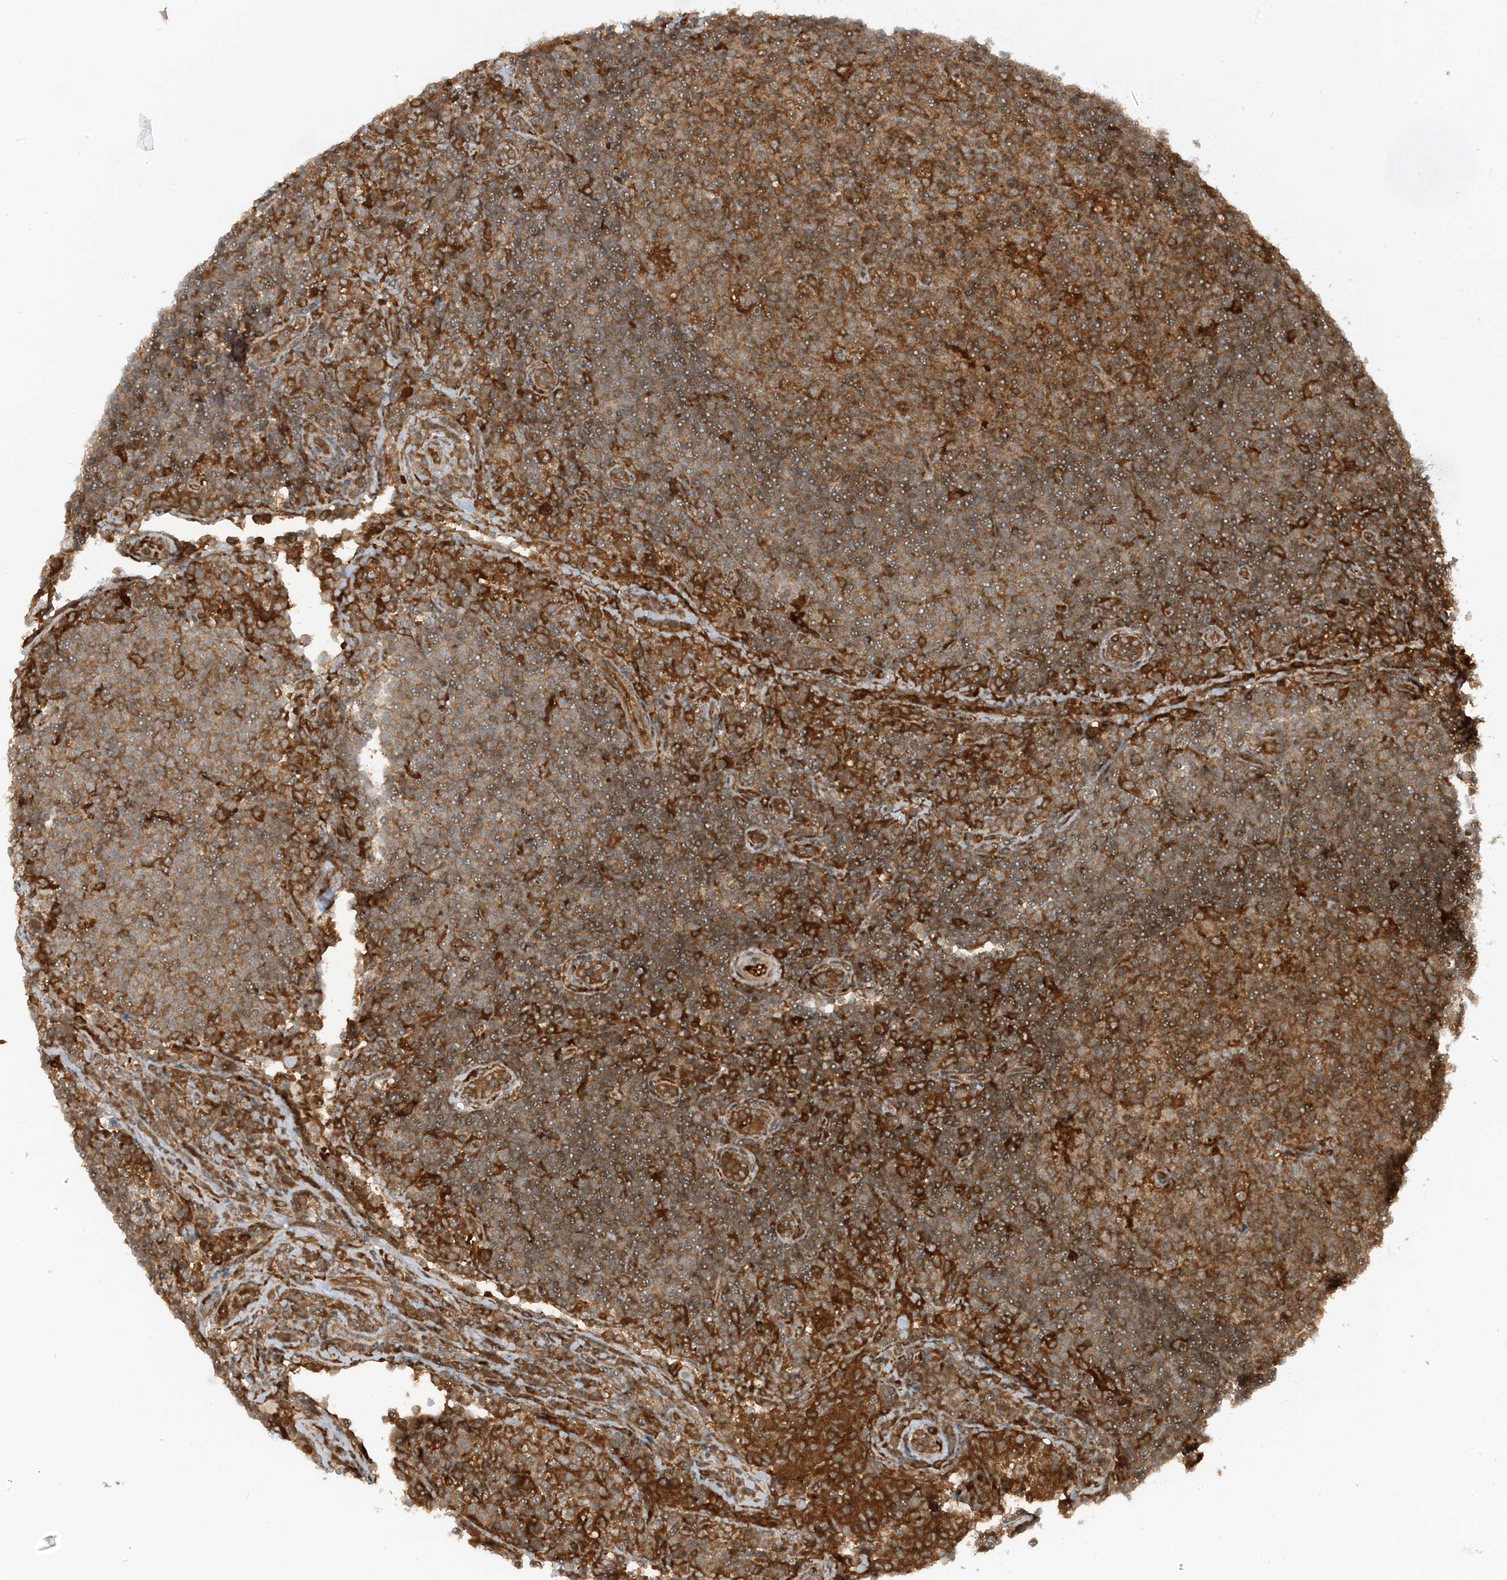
{"staining": {"intensity": "moderate", "quantity": ">75%", "location": "cytoplasmic/membranous"}, "tissue": "lymph node", "cell_type": "Germinal center cells", "image_type": "normal", "snomed": [{"axis": "morphology", "description": "Normal tissue, NOS"}, {"axis": "topography", "description": "Lymph node"}], "caption": "Protein expression analysis of unremarkable human lymph node reveals moderate cytoplasmic/membranous staining in about >75% of germinal center cells. The staining is performed using DAB (3,3'-diaminobenzidine) brown chromogen to label protein expression. The nuclei are counter-stained blue using hematoxylin.", "gene": "CERT1", "patient": {"sex": "female", "age": 53}}